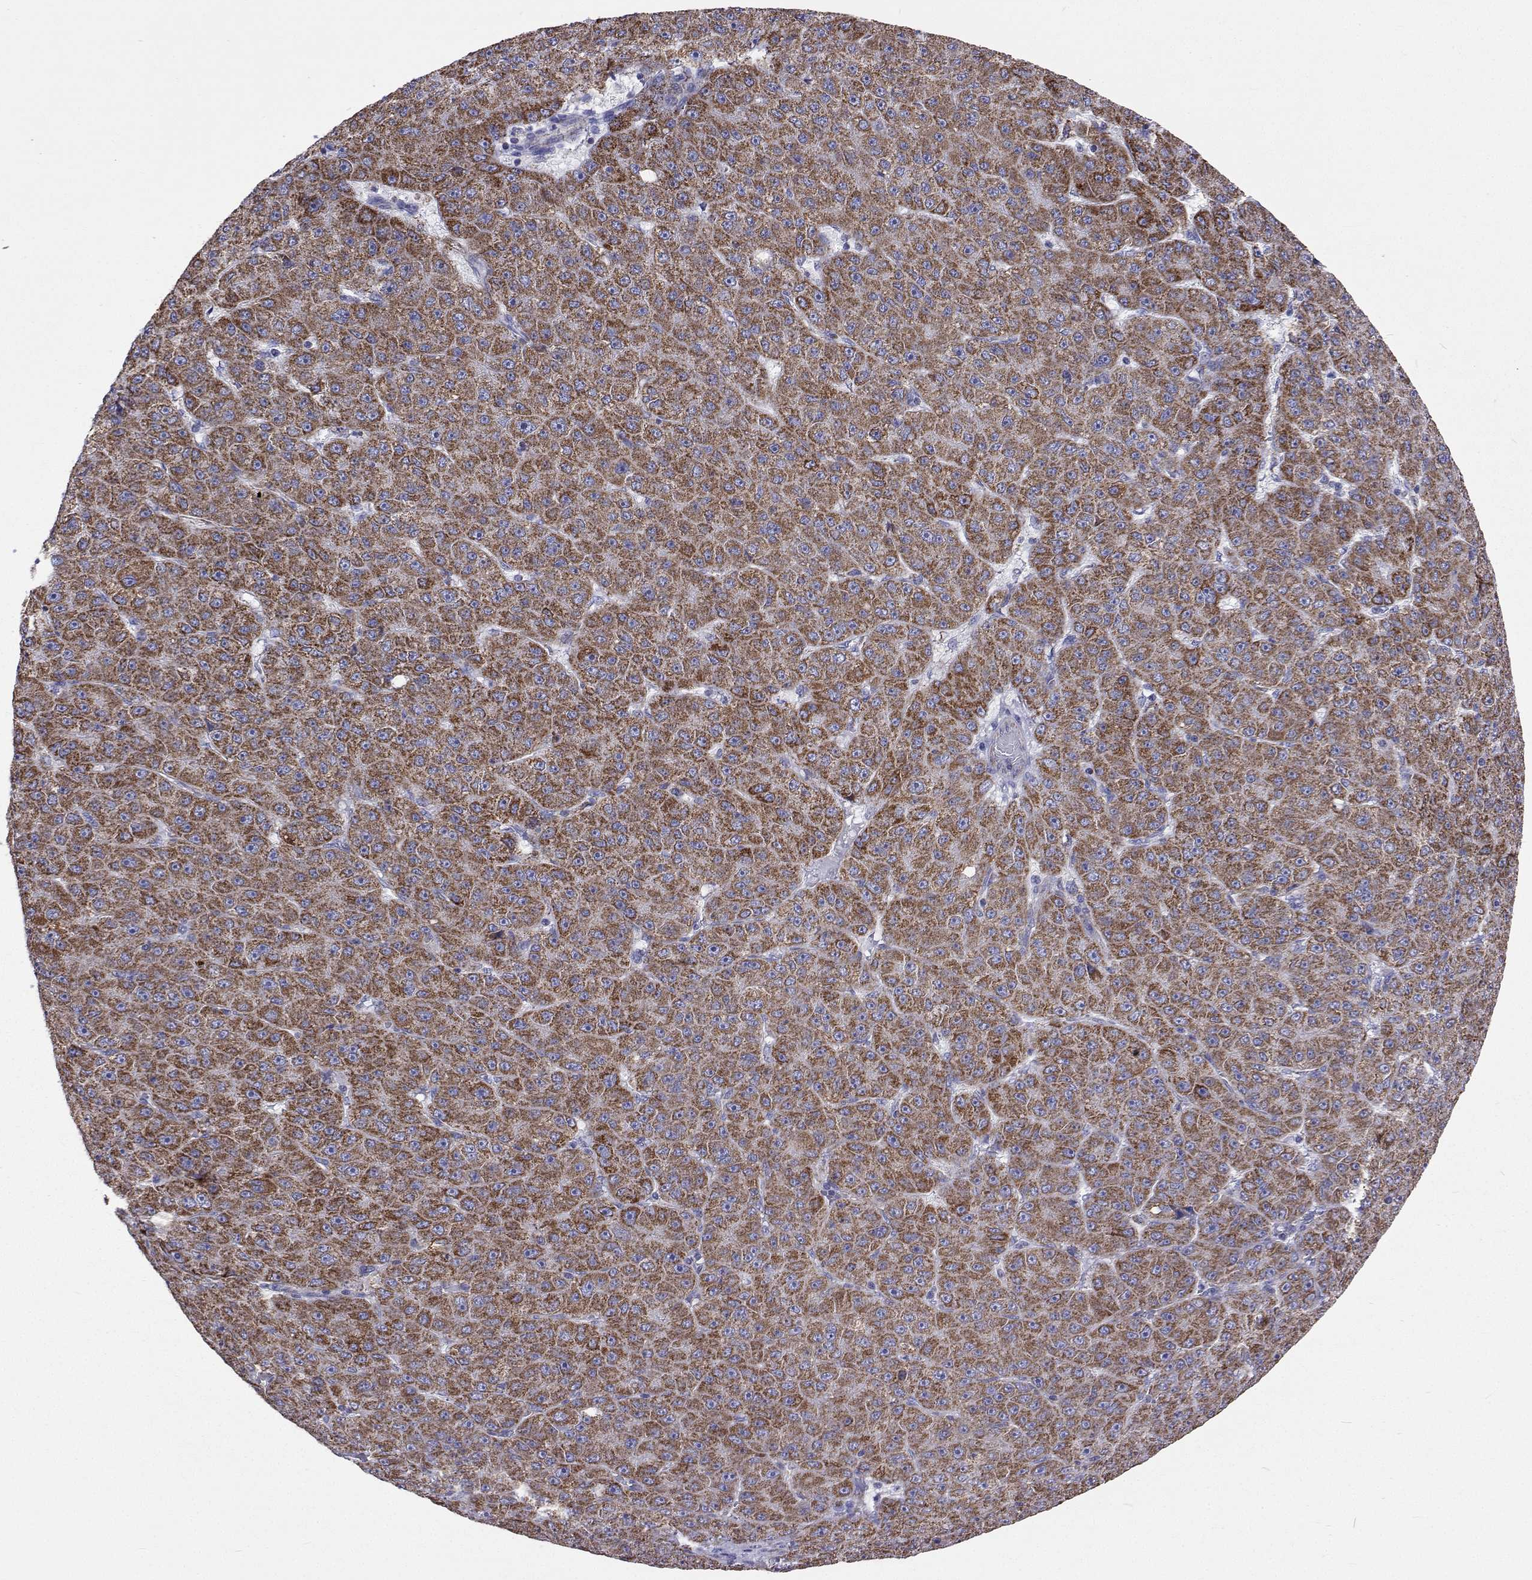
{"staining": {"intensity": "strong", "quantity": ">75%", "location": "cytoplasmic/membranous"}, "tissue": "liver cancer", "cell_type": "Tumor cells", "image_type": "cancer", "snomed": [{"axis": "morphology", "description": "Carcinoma, Hepatocellular, NOS"}, {"axis": "topography", "description": "Liver"}], "caption": "An immunohistochemistry (IHC) image of tumor tissue is shown. Protein staining in brown labels strong cytoplasmic/membranous positivity in liver cancer within tumor cells.", "gene": "MCCC2", "patient": {"sex": "male", "age": 67}}